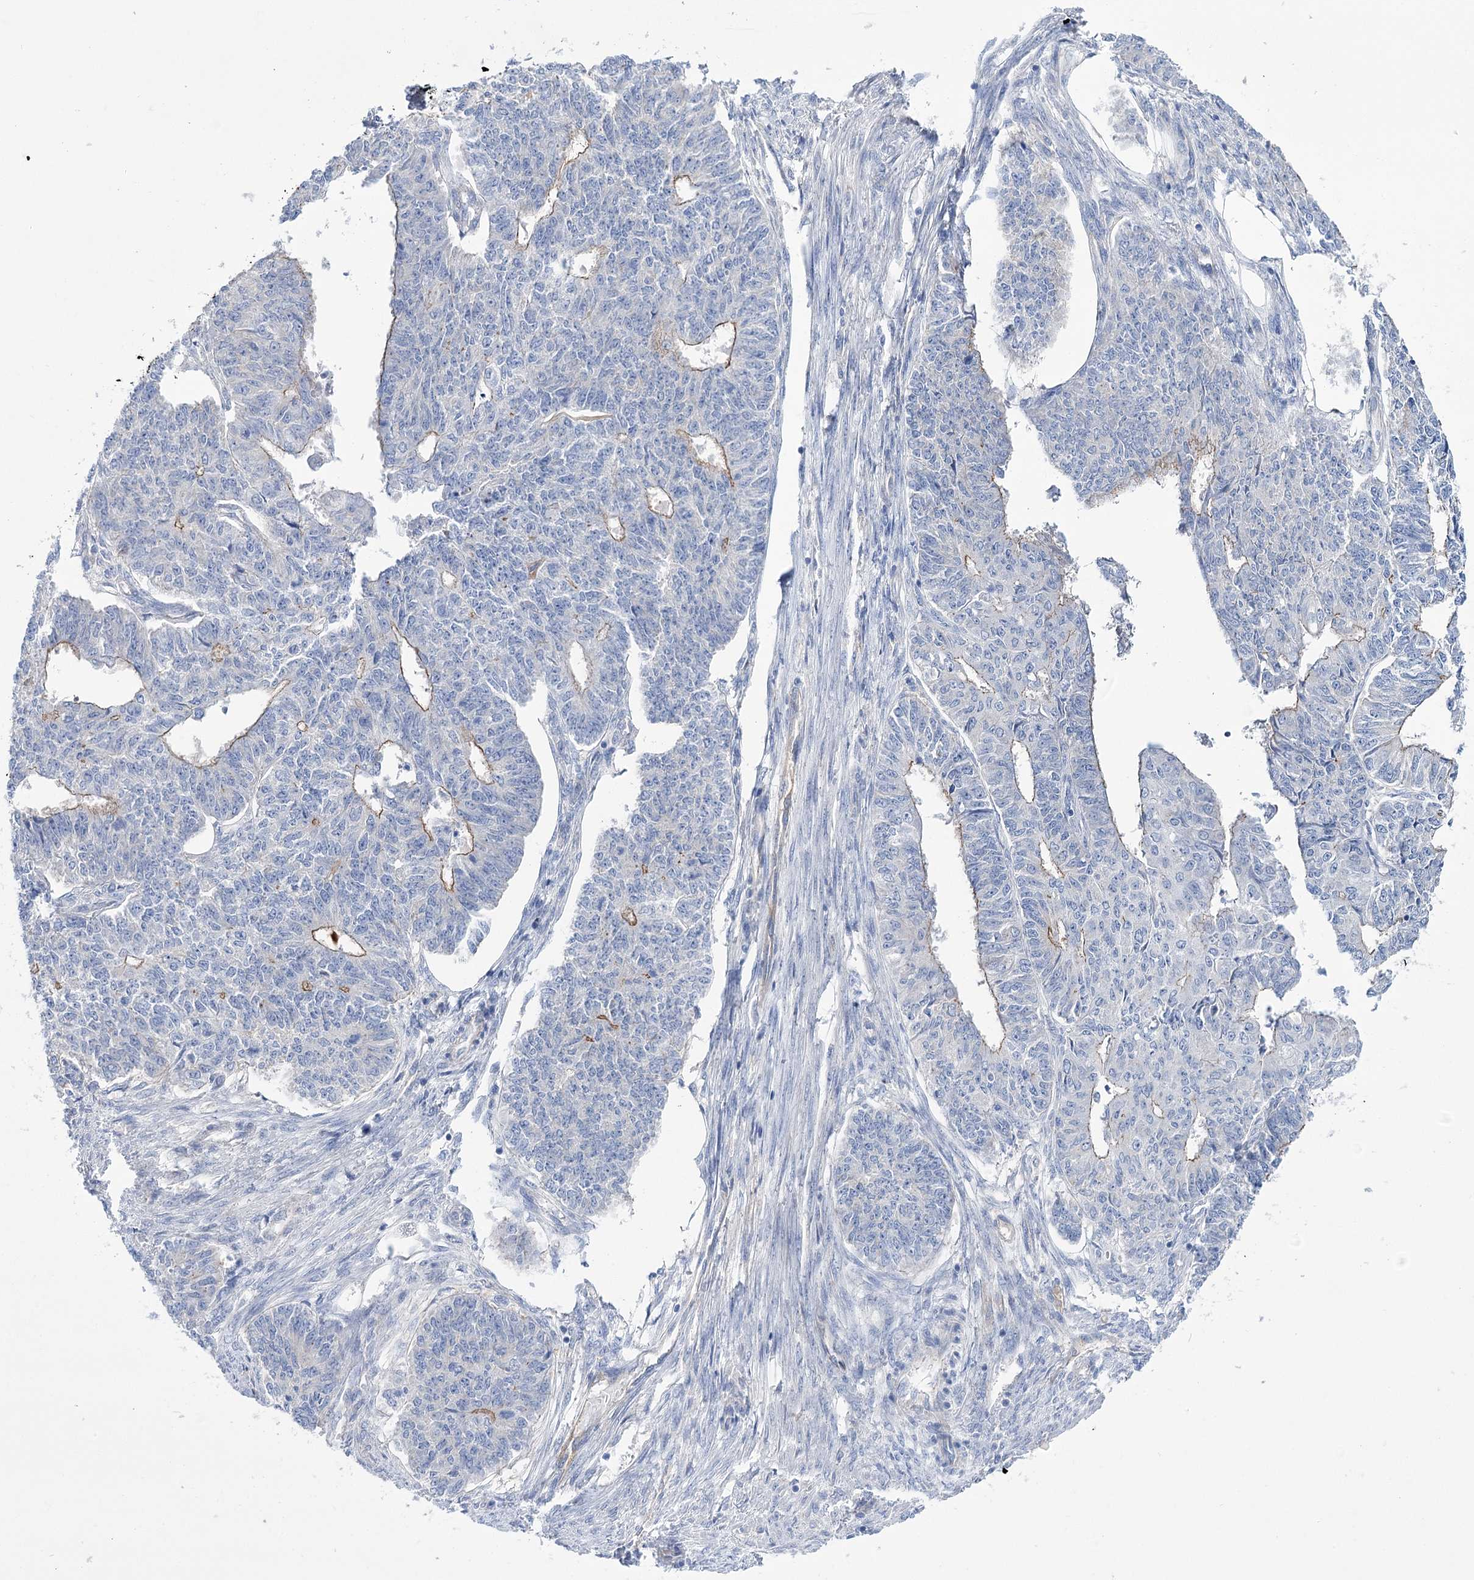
{"staining": {"intensity": "weak", "quantity": "25%-75%", "location": "cytoplasmic/membranous"}, "tissue": "endometrial cancer", "cell_type": "Tumor cells", "image_type": "cancer", "snomed": [{"axis": "morphology", "description": "Adenocarcinoma, NOS"}, {"axis": "topography", "description": "Endometrium"}], "caption": "Immunohistochemistry of human endometrial cancer shows low levels of weak cytoplasmic/membranous staining in about 25%-75% of tumor cells.", "gene": "LRRC34", "patient": {"sex": "female", "age": 32}}